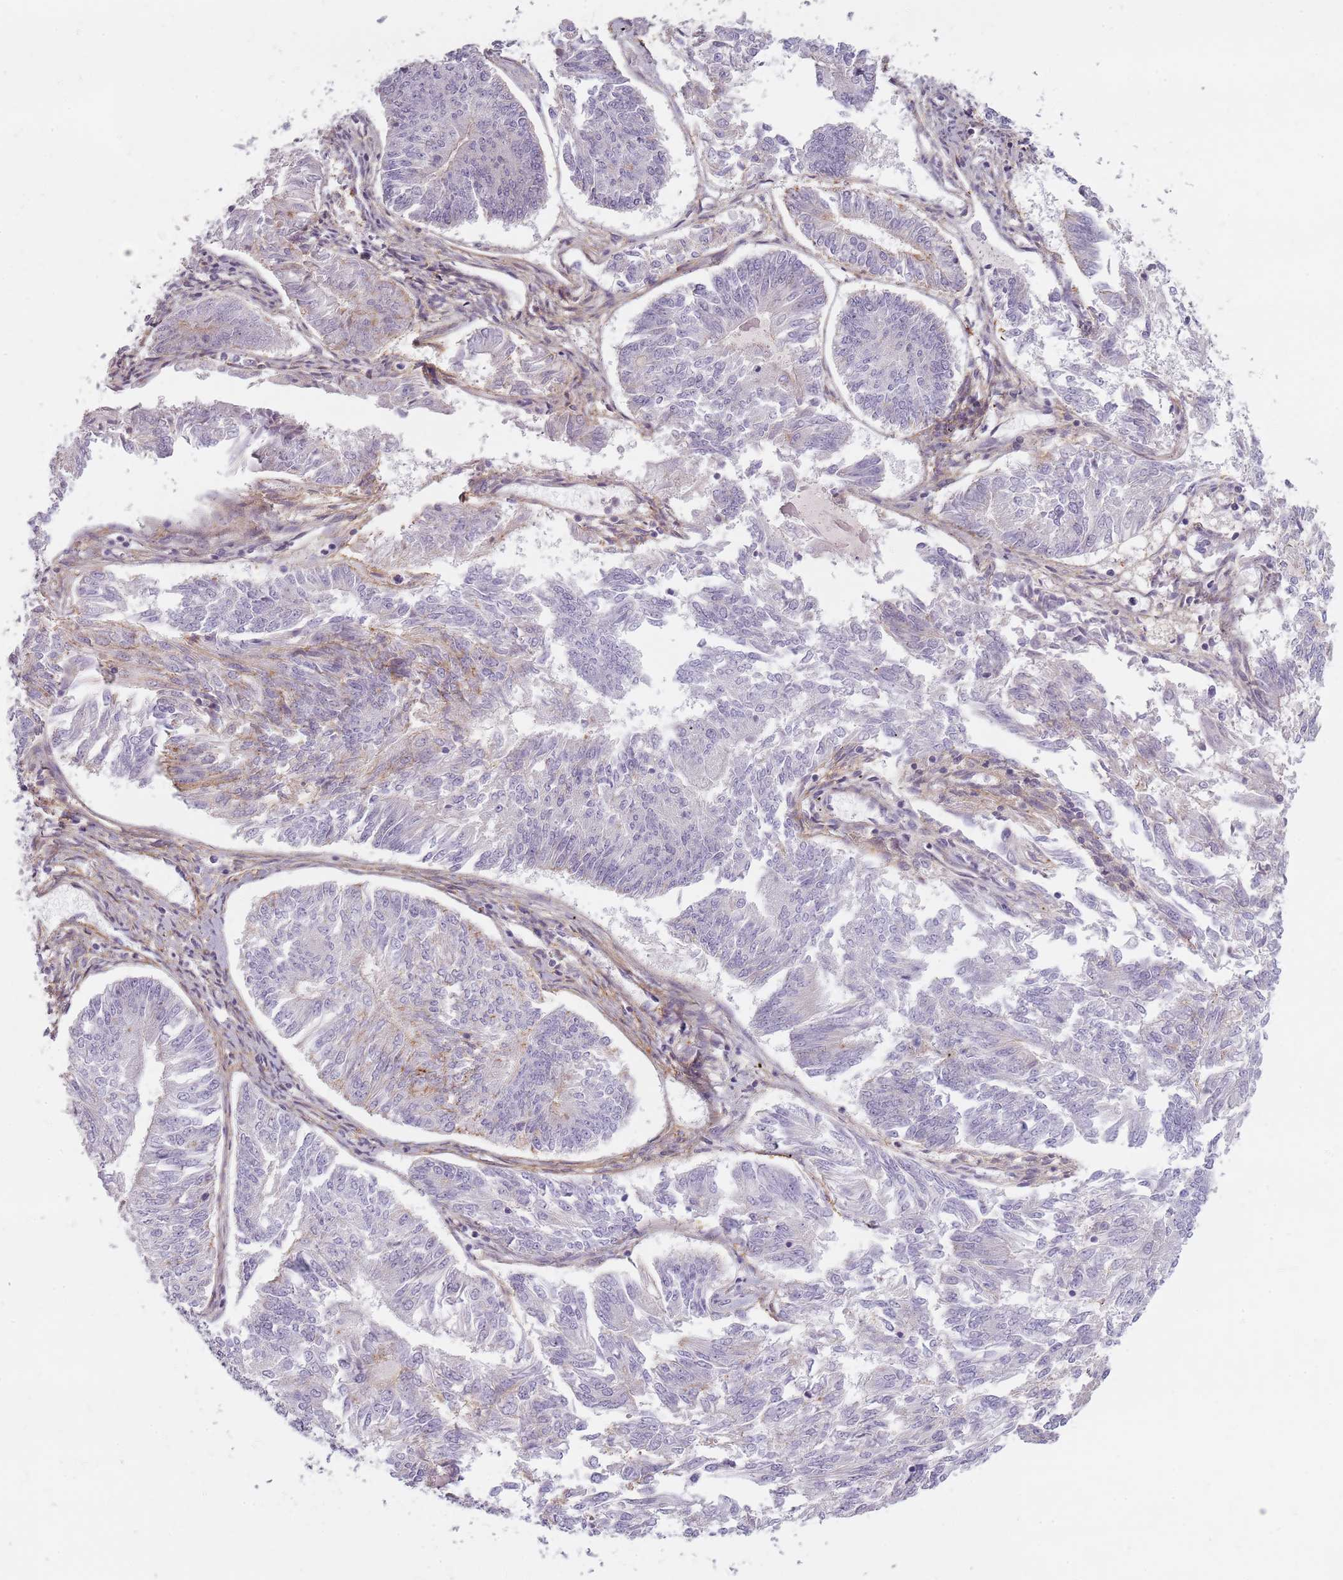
{"staining": {"intensity": "negative", "quantity": "none", "location": "none"}, "tissue": "endometrial cancer", "cell_type": "Tumor cells", "image_type": "cancer", "snomed": [{"axis": "morphology", "description": "Adenocarcinoma, NOS"}, {"axis": "topography", "description": "Endometrium"}], "caption": "An immunohistochemistry (IHC) histopathology image of adenocarcinoma (endometrial) is shown. There is no staining in tumor cells of adenocarcinoma (endometrial).", "gene": "SYNGR3", "patient": {"sex": "female", "age": 58}}